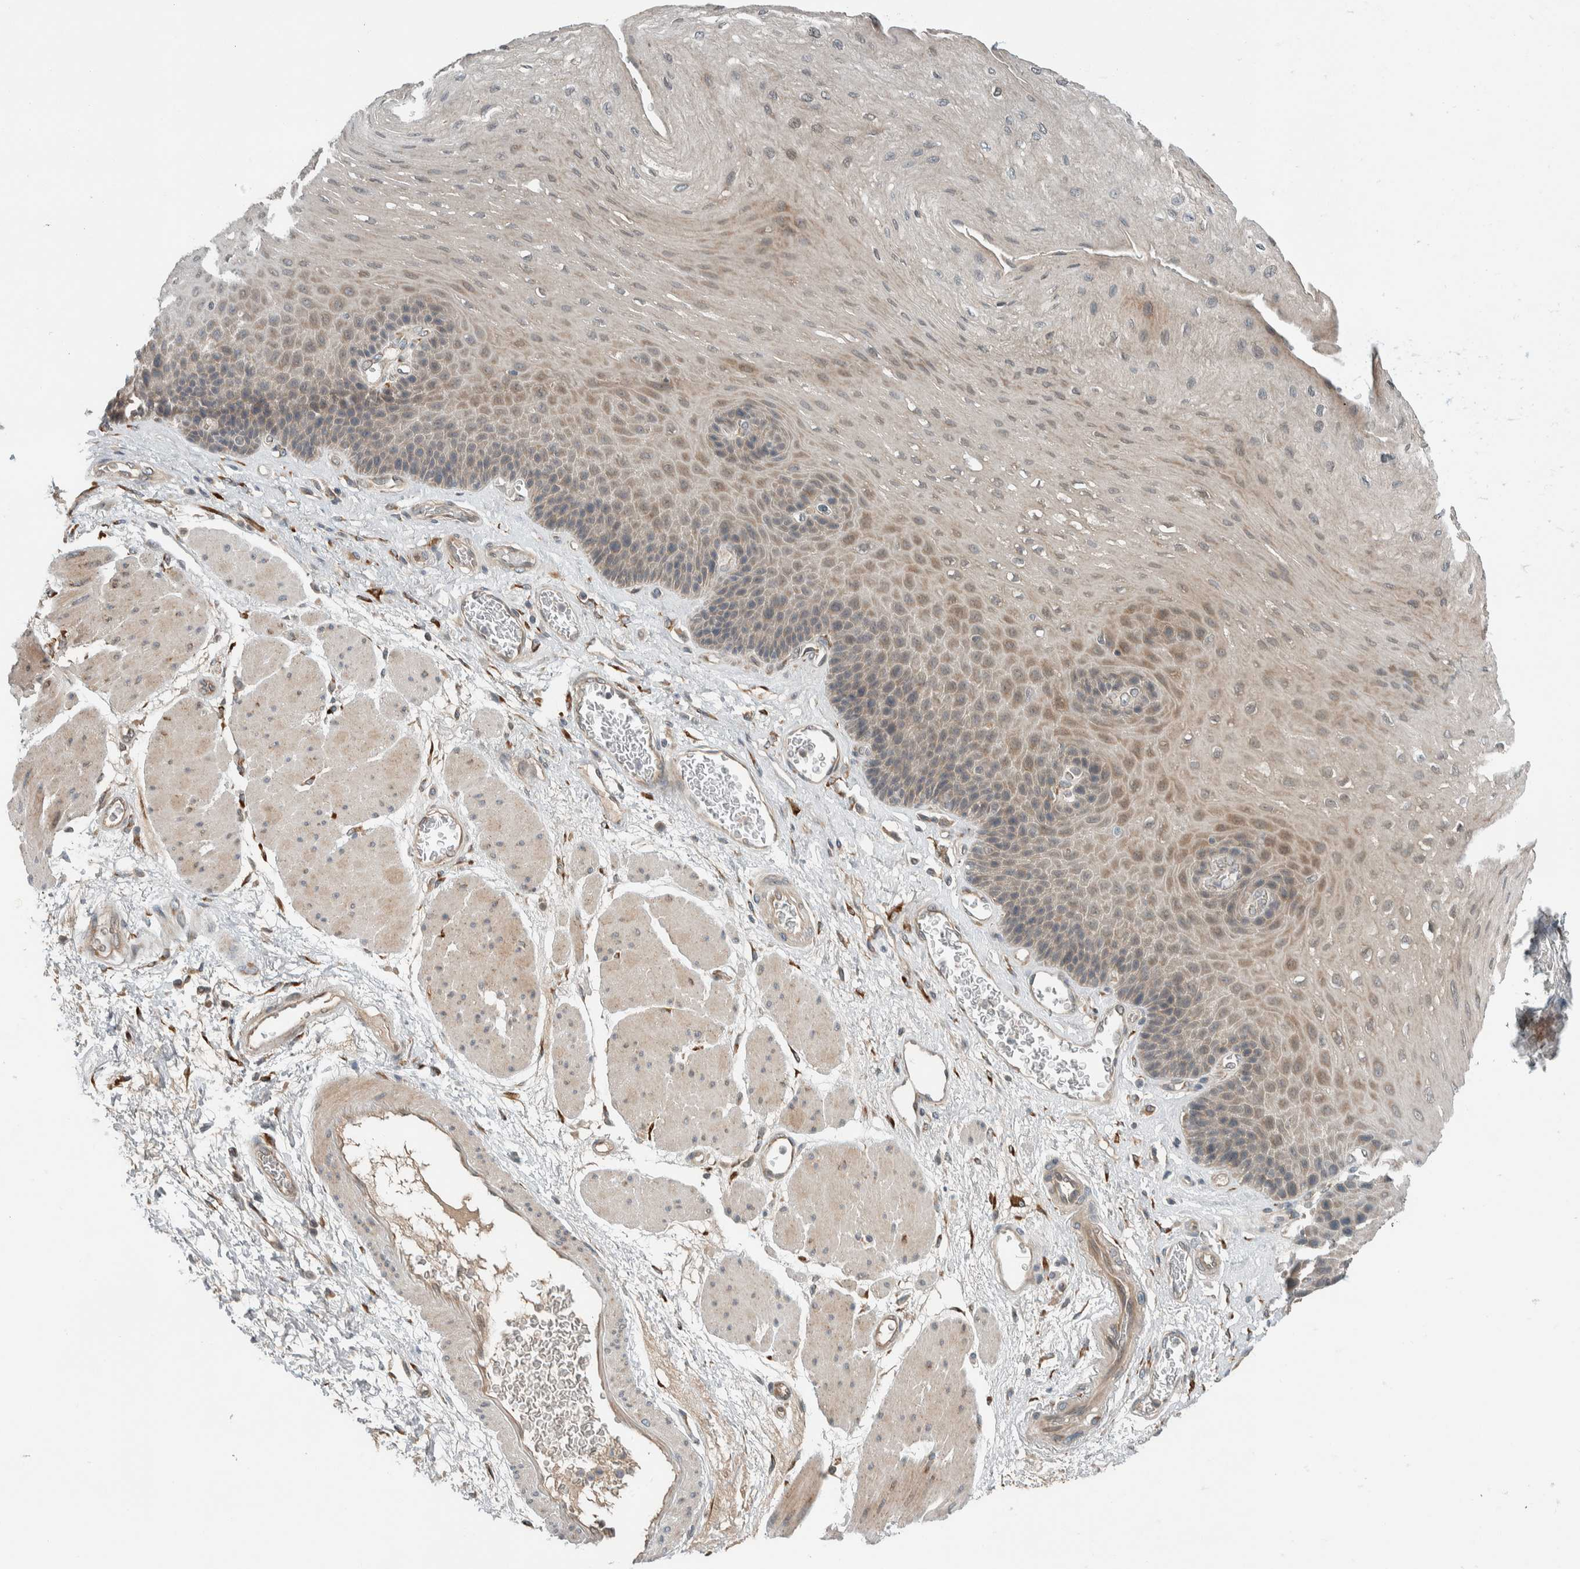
{"staining": {"intensity": "weak", "quantity": "25%-75%", "location": "cytoplasmic/membranous"}, "tissue": "esophagus", "cell_type": "Squamous epithelial cells", "image_type": "normal", "snomed": [{"axis": "morphology", "description": "Normal tissue, NOS"}, {"axis": "topography", "description": "Esophagus"}], "caption": "IHC histopathology image of unremarkable esophagus: human esophagus stained using IHC exhibits low levels of weak protein expression localized specifically in the cytoplasmic/membranous of squamous epithelial cells, appearing as a cytoplasmic/membranous brown color.", "gene": "CTBP2", "patient": {"sex": "female", "age": 72}}